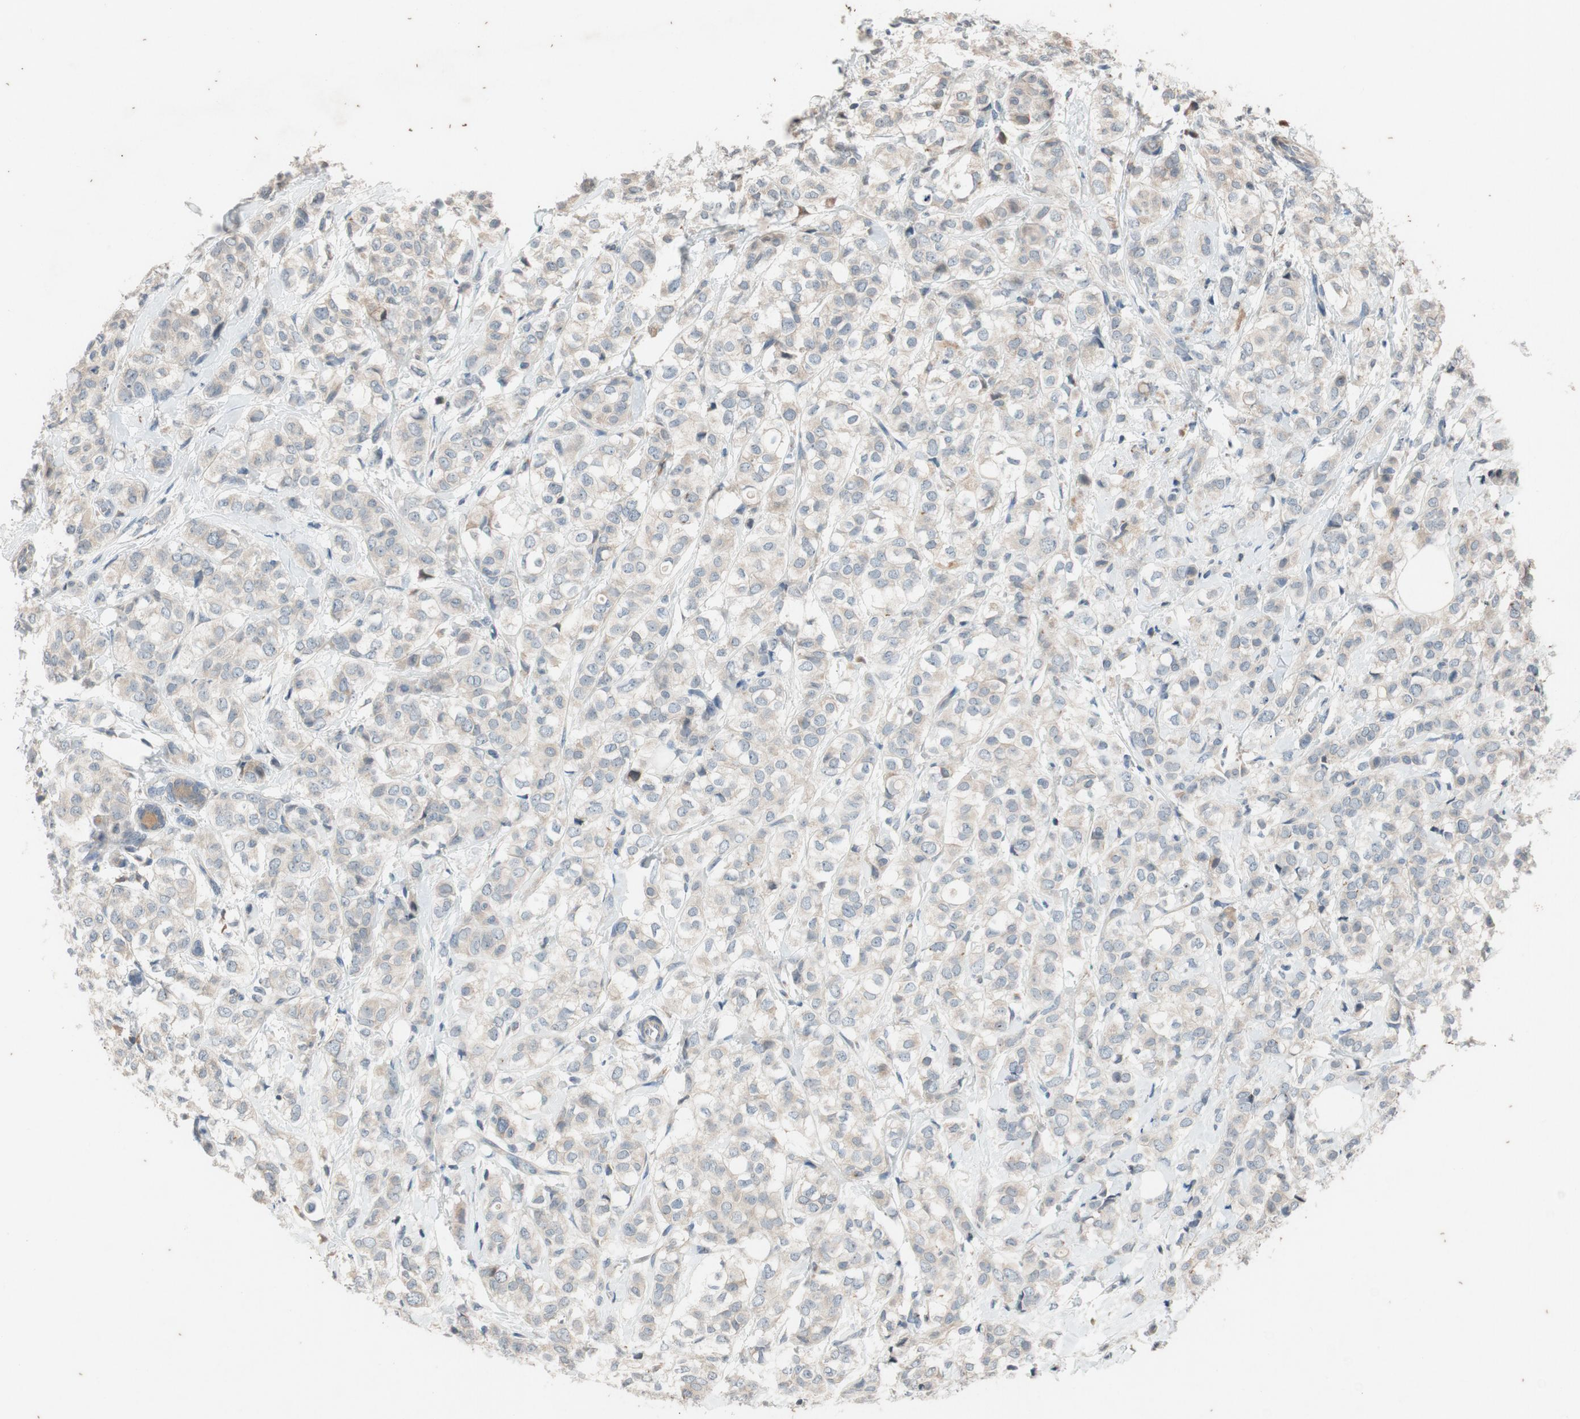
{"staining": {"intensity": "weak", "quantity": ">75%", "location": "cytoplasmic/membranous"}, "tissue": "breast cancer", "cell_type": "Tumor cells", "image_type": "cancer", "snomed": [{"axis": "morphology", "description": "Lobular carcinoma"}, {"axis": "topography", "description": "Breast"}], "caption": "A brown stain shows weak cytoplasmic/membranous positivity of a protein in human breast cancer tumor cells.", "gene": "ATP2C1", "patient": {"sex": "female", "age": 60}}